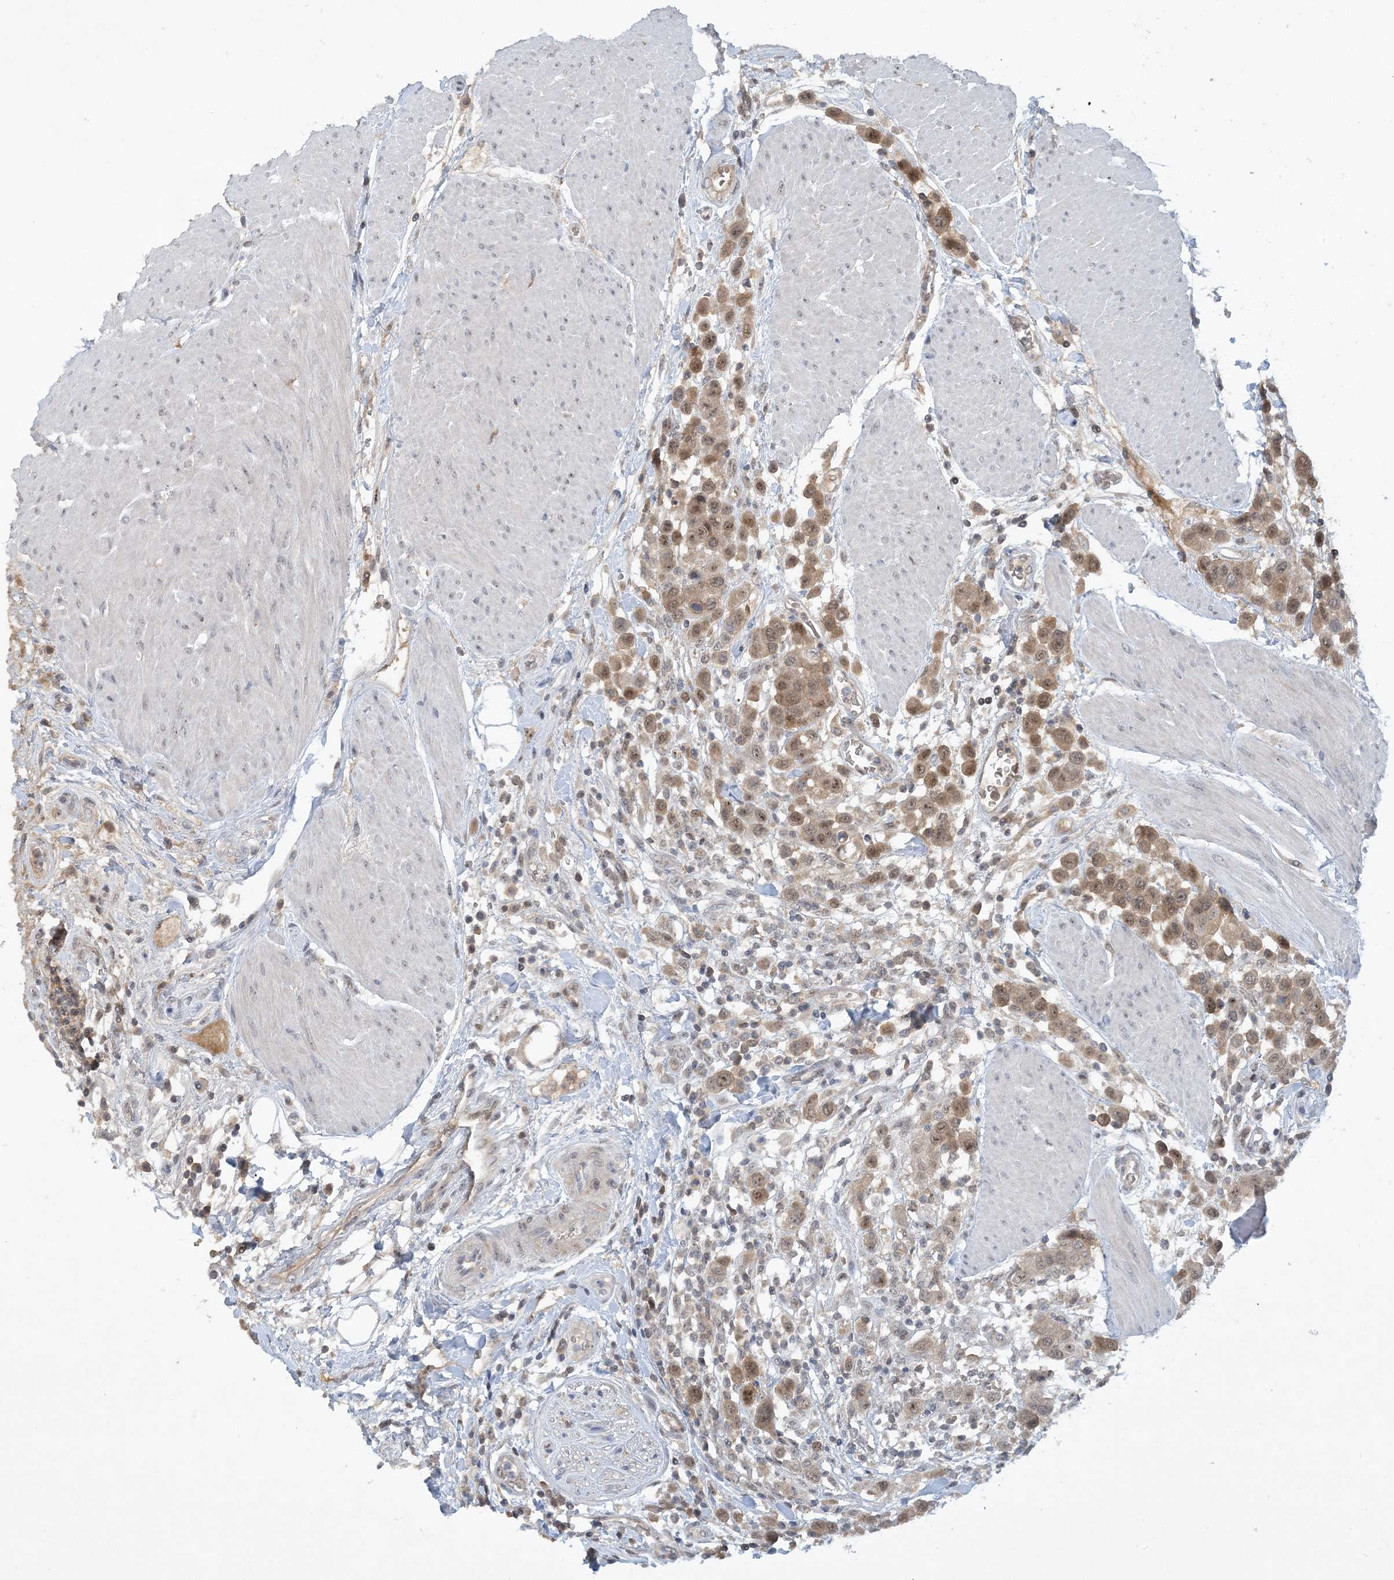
{"staining": {"intensity": "moderate", "quantity": ">75%", "location": "cytoplasmic/membranous,nuclear"}, "tissue": "urothelial cancer", "cell_type": "Tumor cells", "image_type": "cancer", "snomed": [{"axis": "morphology", "description": "Urothelial carcinoma, High grade"}, {"axis": "topography", "description": "Urinary bladder"}], "caption": "Immunohistochemical staining of human high-grade urothelial carcinoma reveals medium levels of moderate cytoplasmic/membranous and nuclear protein positivity in approximately >75% of tumor cells.", "gene": "UBE2E1", "patient": {"sex": "male", "age": 50}}